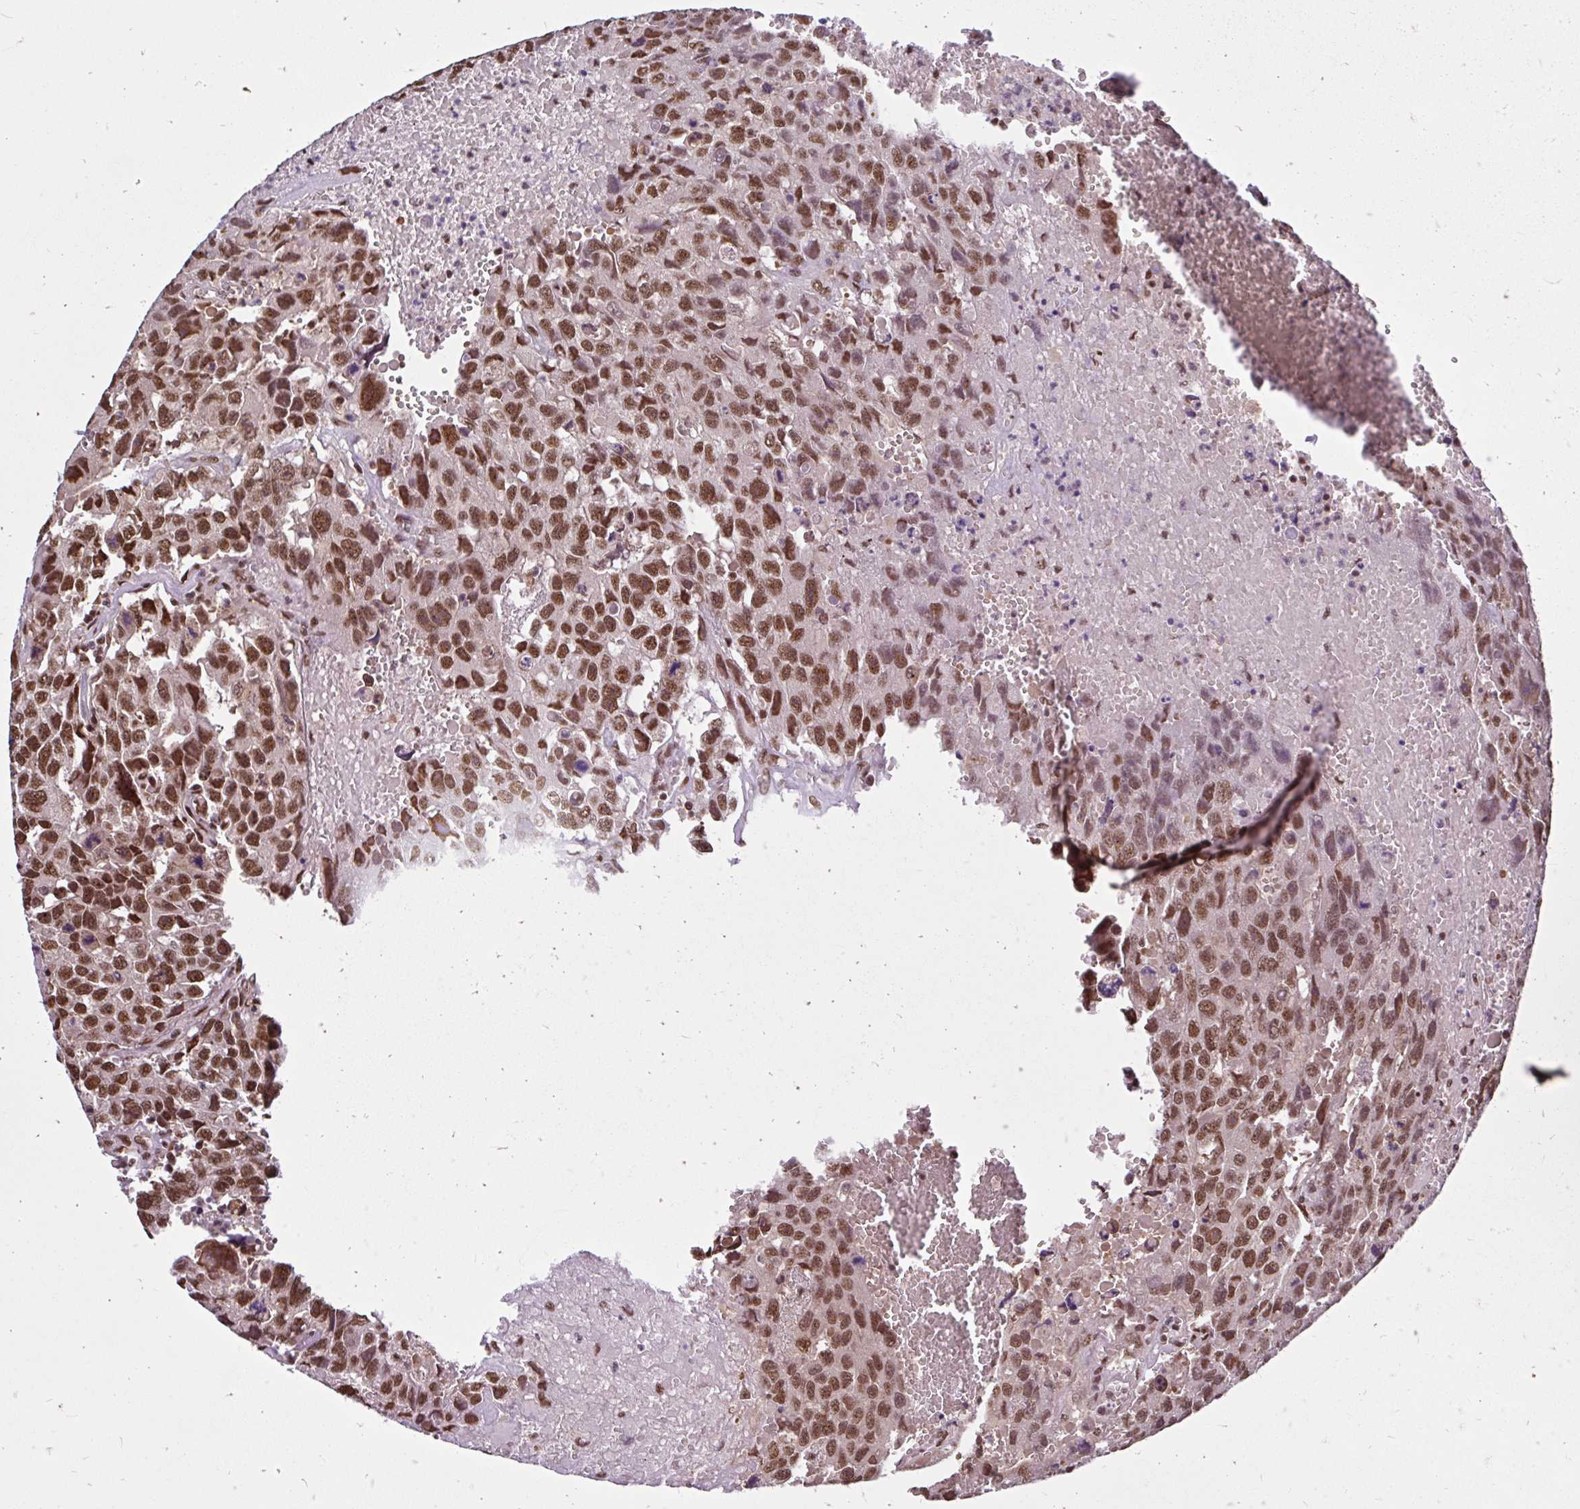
{"staining": {"intensity": "moderate", "quantity": ">75%", "location": "nuclear"}, "tissue": "testis cancer", "cell_type": "Tumor cells", "image_type": "cancer", "snomed": [{"axis": "morphology", "description": "Seminoma, NOS"}, {"axis": "topography", "description": "Testis"}], "caption": "This is a histology image of immunohistochemistry (IHC) staining of testis cancer (seminoma), which shows moderate staining in the nuclear of tumor cells.", "gene": "ABCA9", "patient": {"sex": "male", "age": 26}}